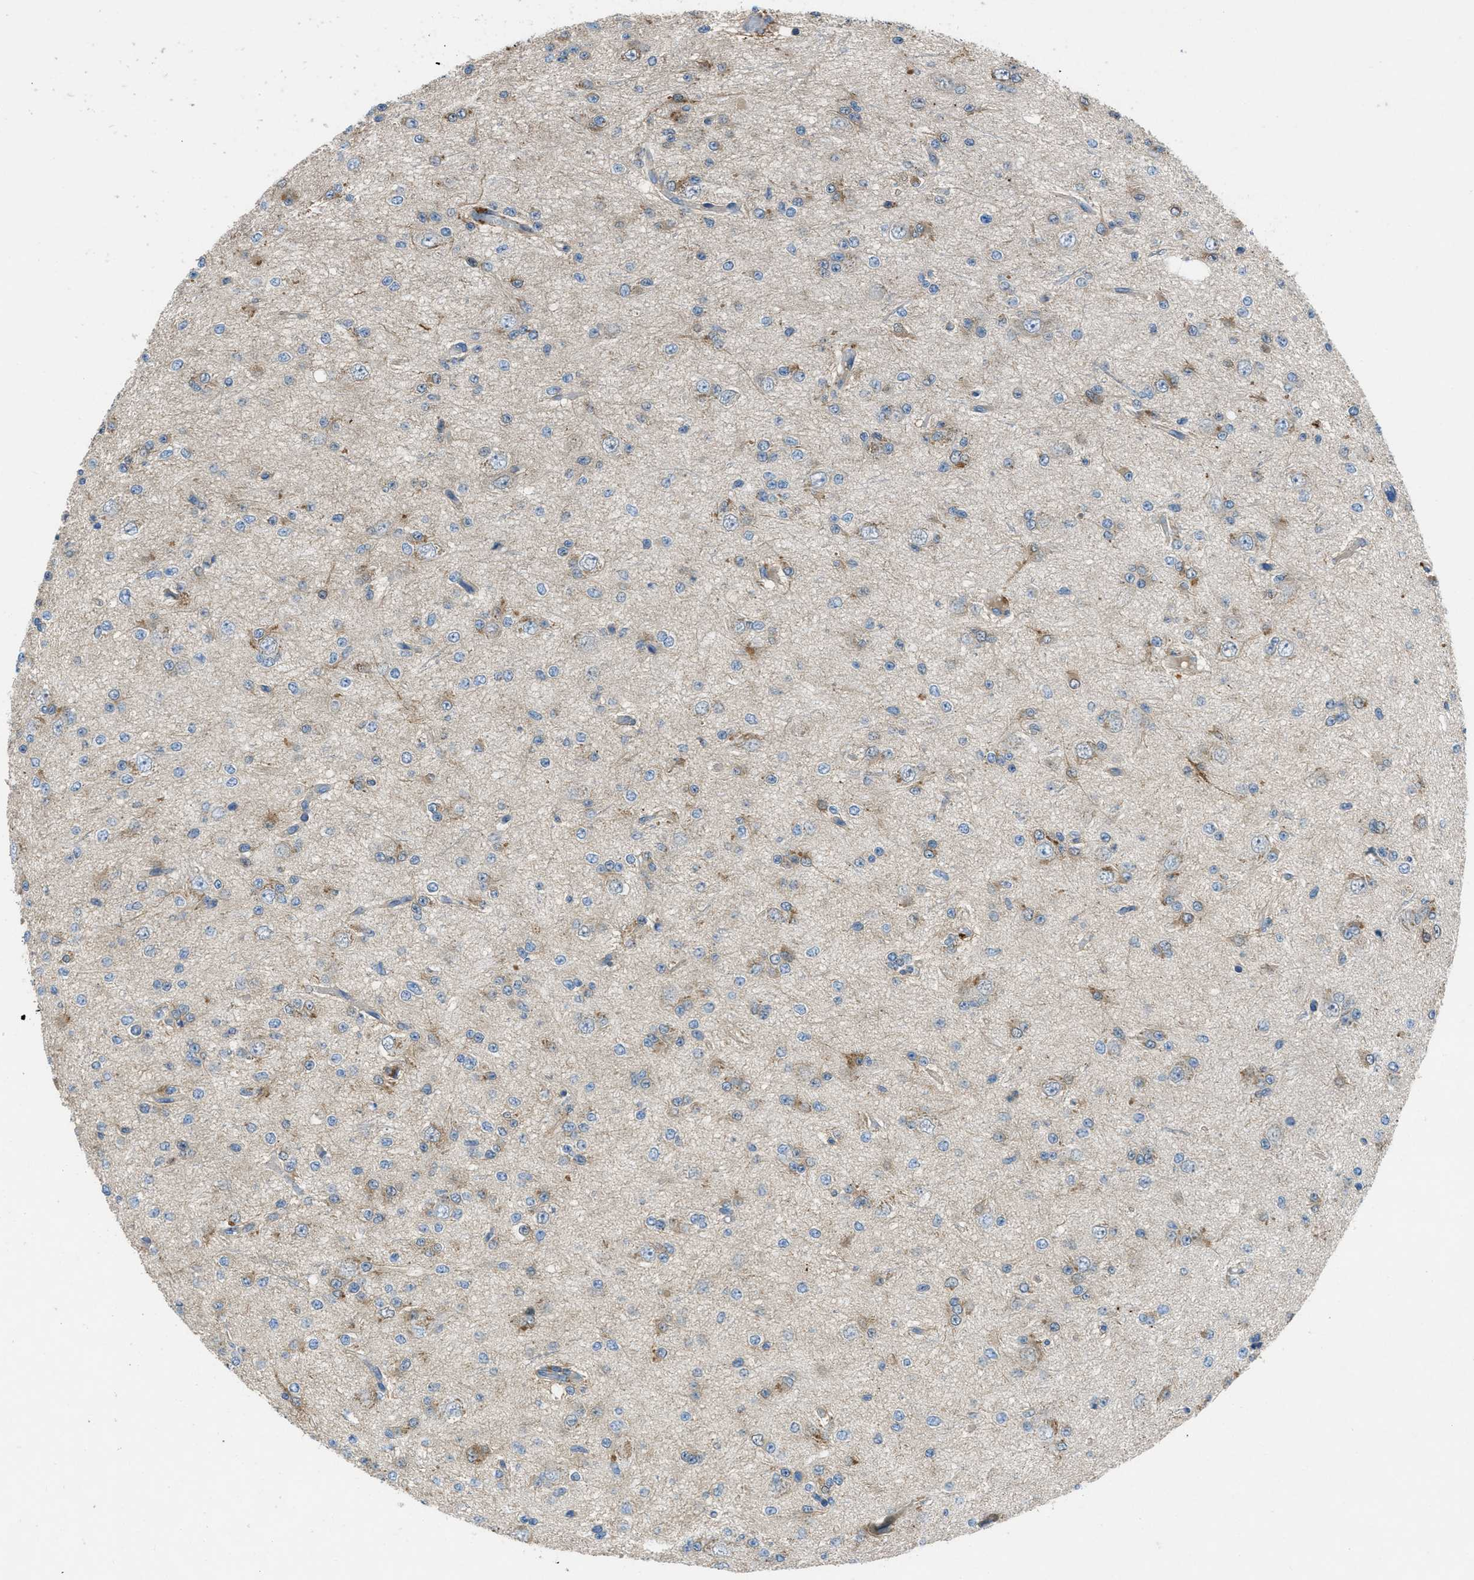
{"staining": {"intensity": "moderate", "quantity": "<25%", "location": "cytoplasmic/membranous"}, "tissue": "glioma", "cell_type": "Tumor cells", "image_type": "cancer", "snomed": [{"axis": "morphology", "description": "Glioma, malignant, Low grade"}, {"axis": "topography", "description": "Brain"}], "caption": "There is low levels of moderate cytoplasmic/membranous staining in tumor cells of malignant glioma (low-grade), as demonstrated by immunohistochemical staining (brown color).", "gene": "MAP3K20", "patient": {"sex": "male", "age": 38}}